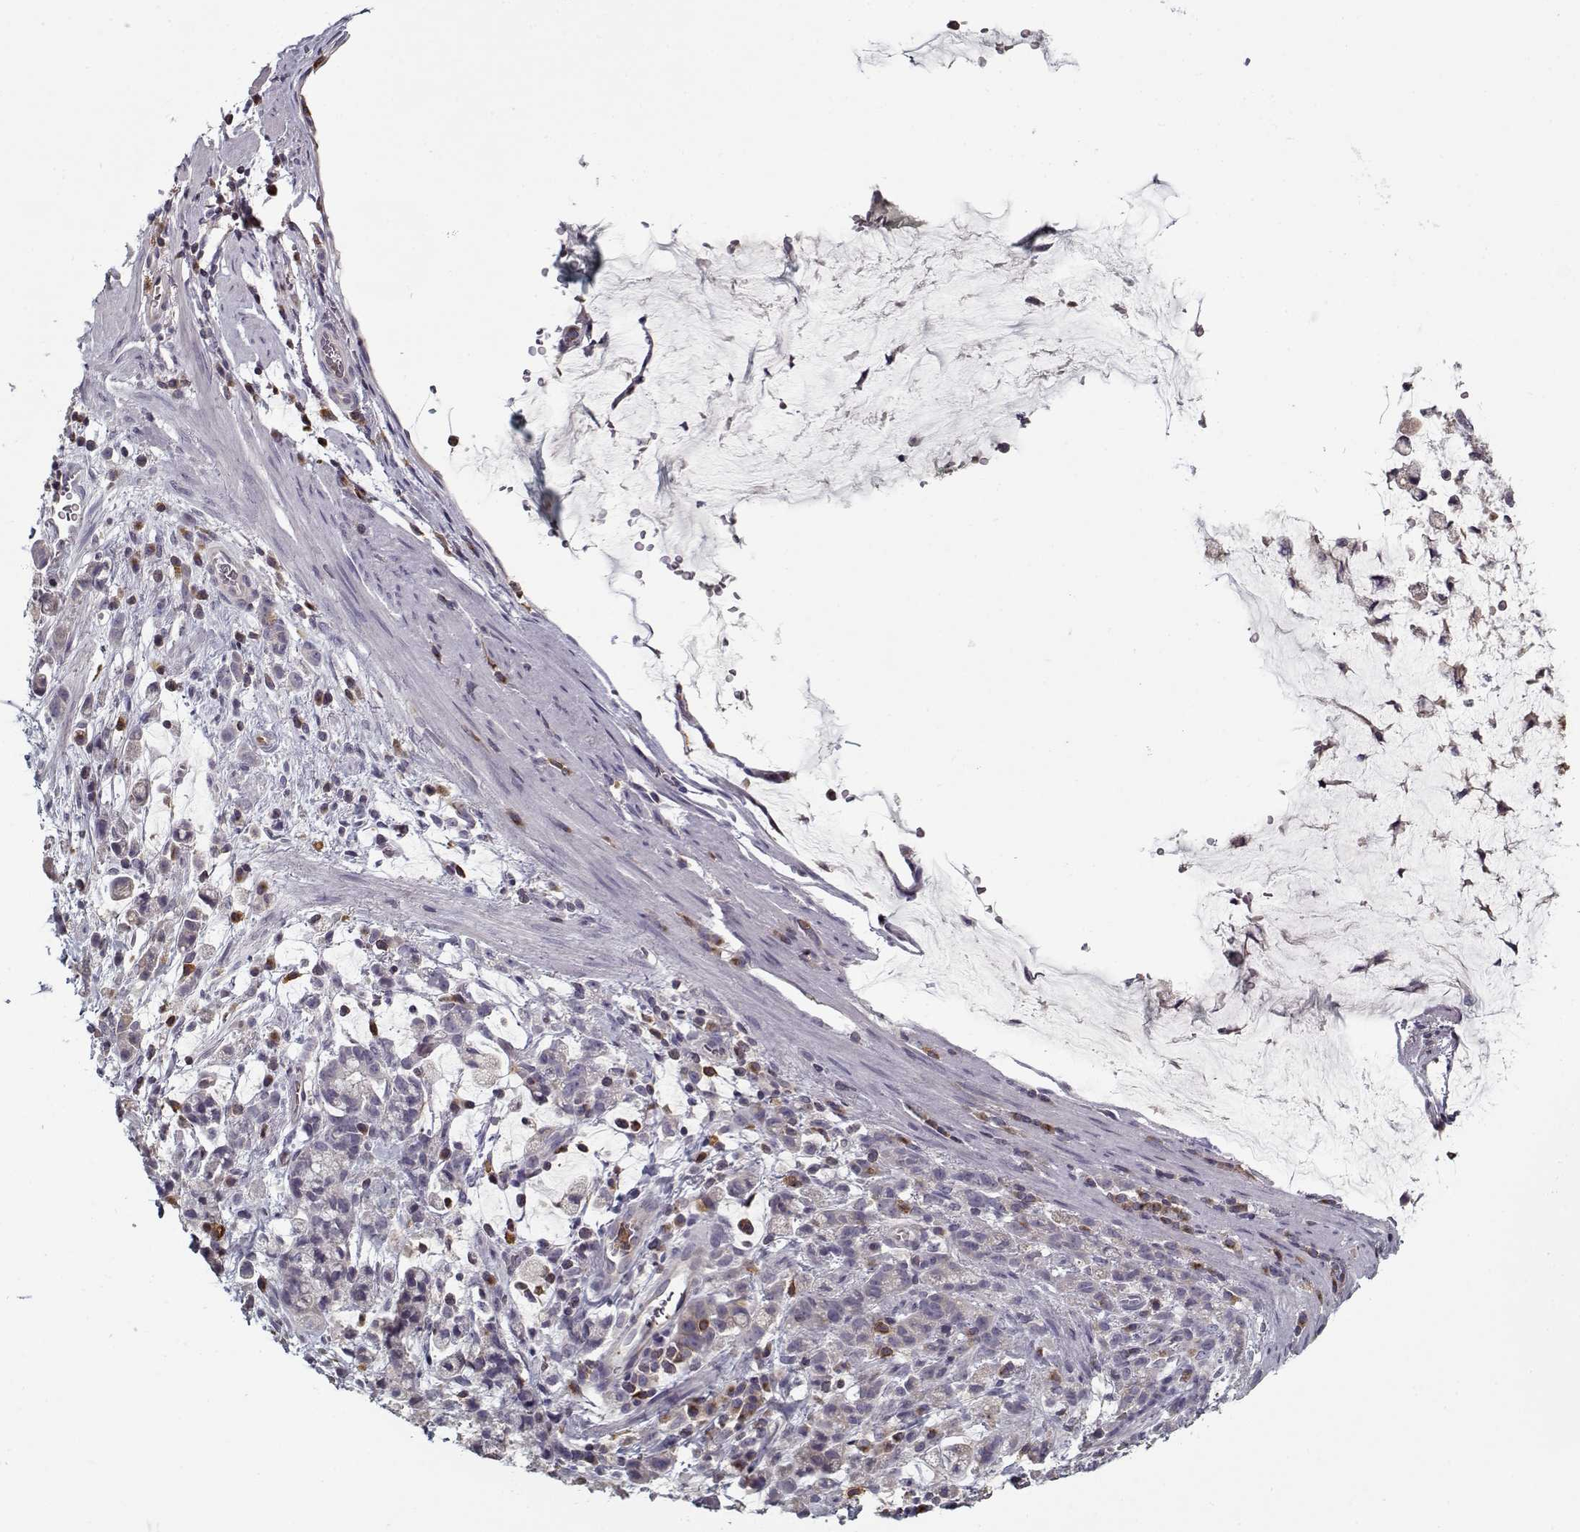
{"staining": {"intensity": "negative", "quantity": "none", "location": "none"}, "tissue": "stomach cancer", "cell_type": "Tumor cells", "image_type": "cancer", "snomed": [{"axis": "morphology", "description": "Adenocarcinoma, NOS"}, {"axis": "topography", "description": "Stomach"}], "caption": "A histopathology image of stomach cancer (adenocarcinoma) stained for a protein demonstrates no brown staining in tumor cells.", "gene": "UNC13D", "patient": {"sex": "female", "age": 60}}